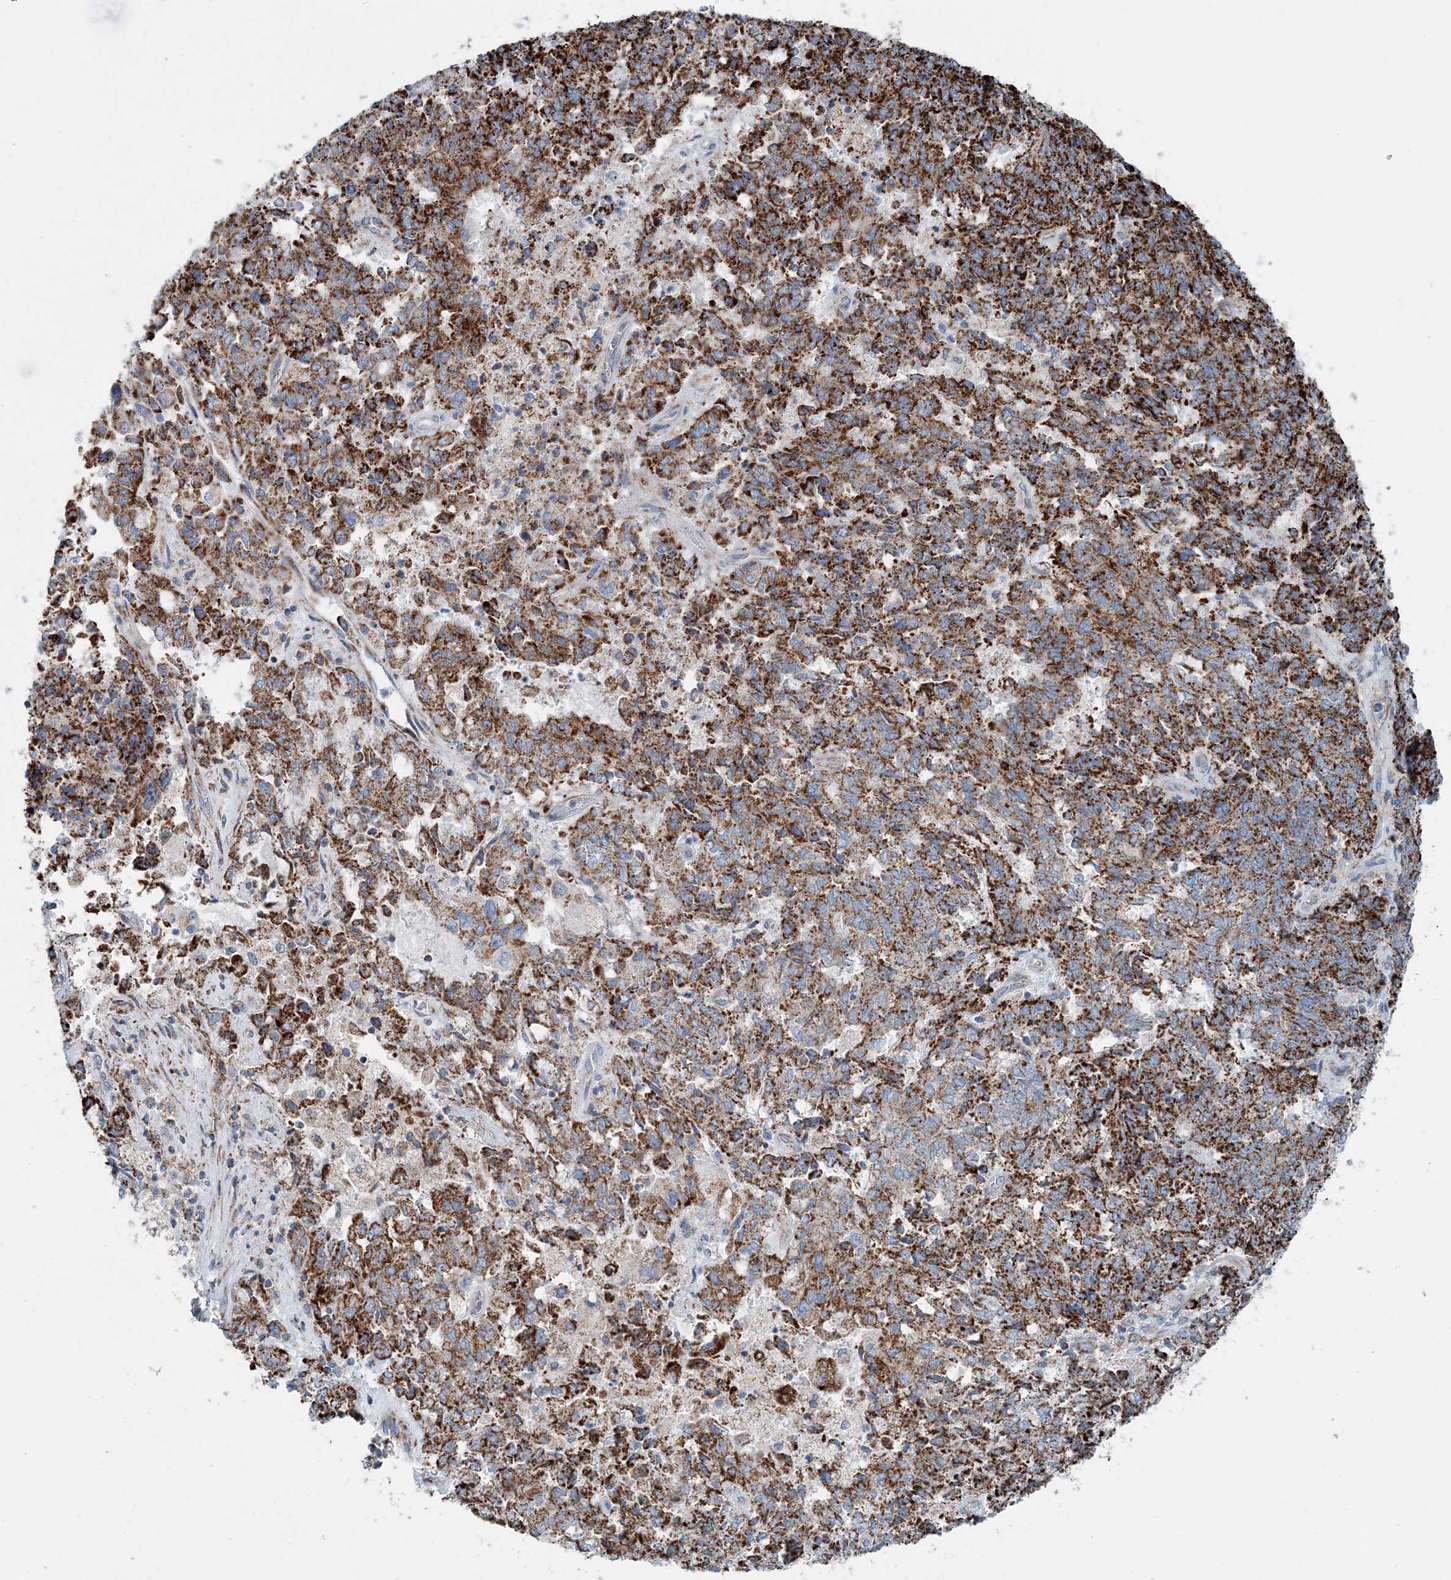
{"staining": {"intensity": "strong", "quantity": ">75%", "location": "cytoplasmic/membranous"}, "tissue": "endometrial cancer", "cell_type": "Tumor cells", "image_type": "cancer", "snomed": [{"axis": "morphology", "description": "Adenocarcinoma, NOS"}, {"axis": "topography", "description": "Endometrium"}], "caption": "Immunohistochemical staining of human endometrial adenocarcinoma displays high levels of strong cytoplasmic/membranous staining in approximately >75% of tumor cells. Nuclei are stained in blue.", "gene": "INTU", "patient": {"sex": "female", "age": 80}}